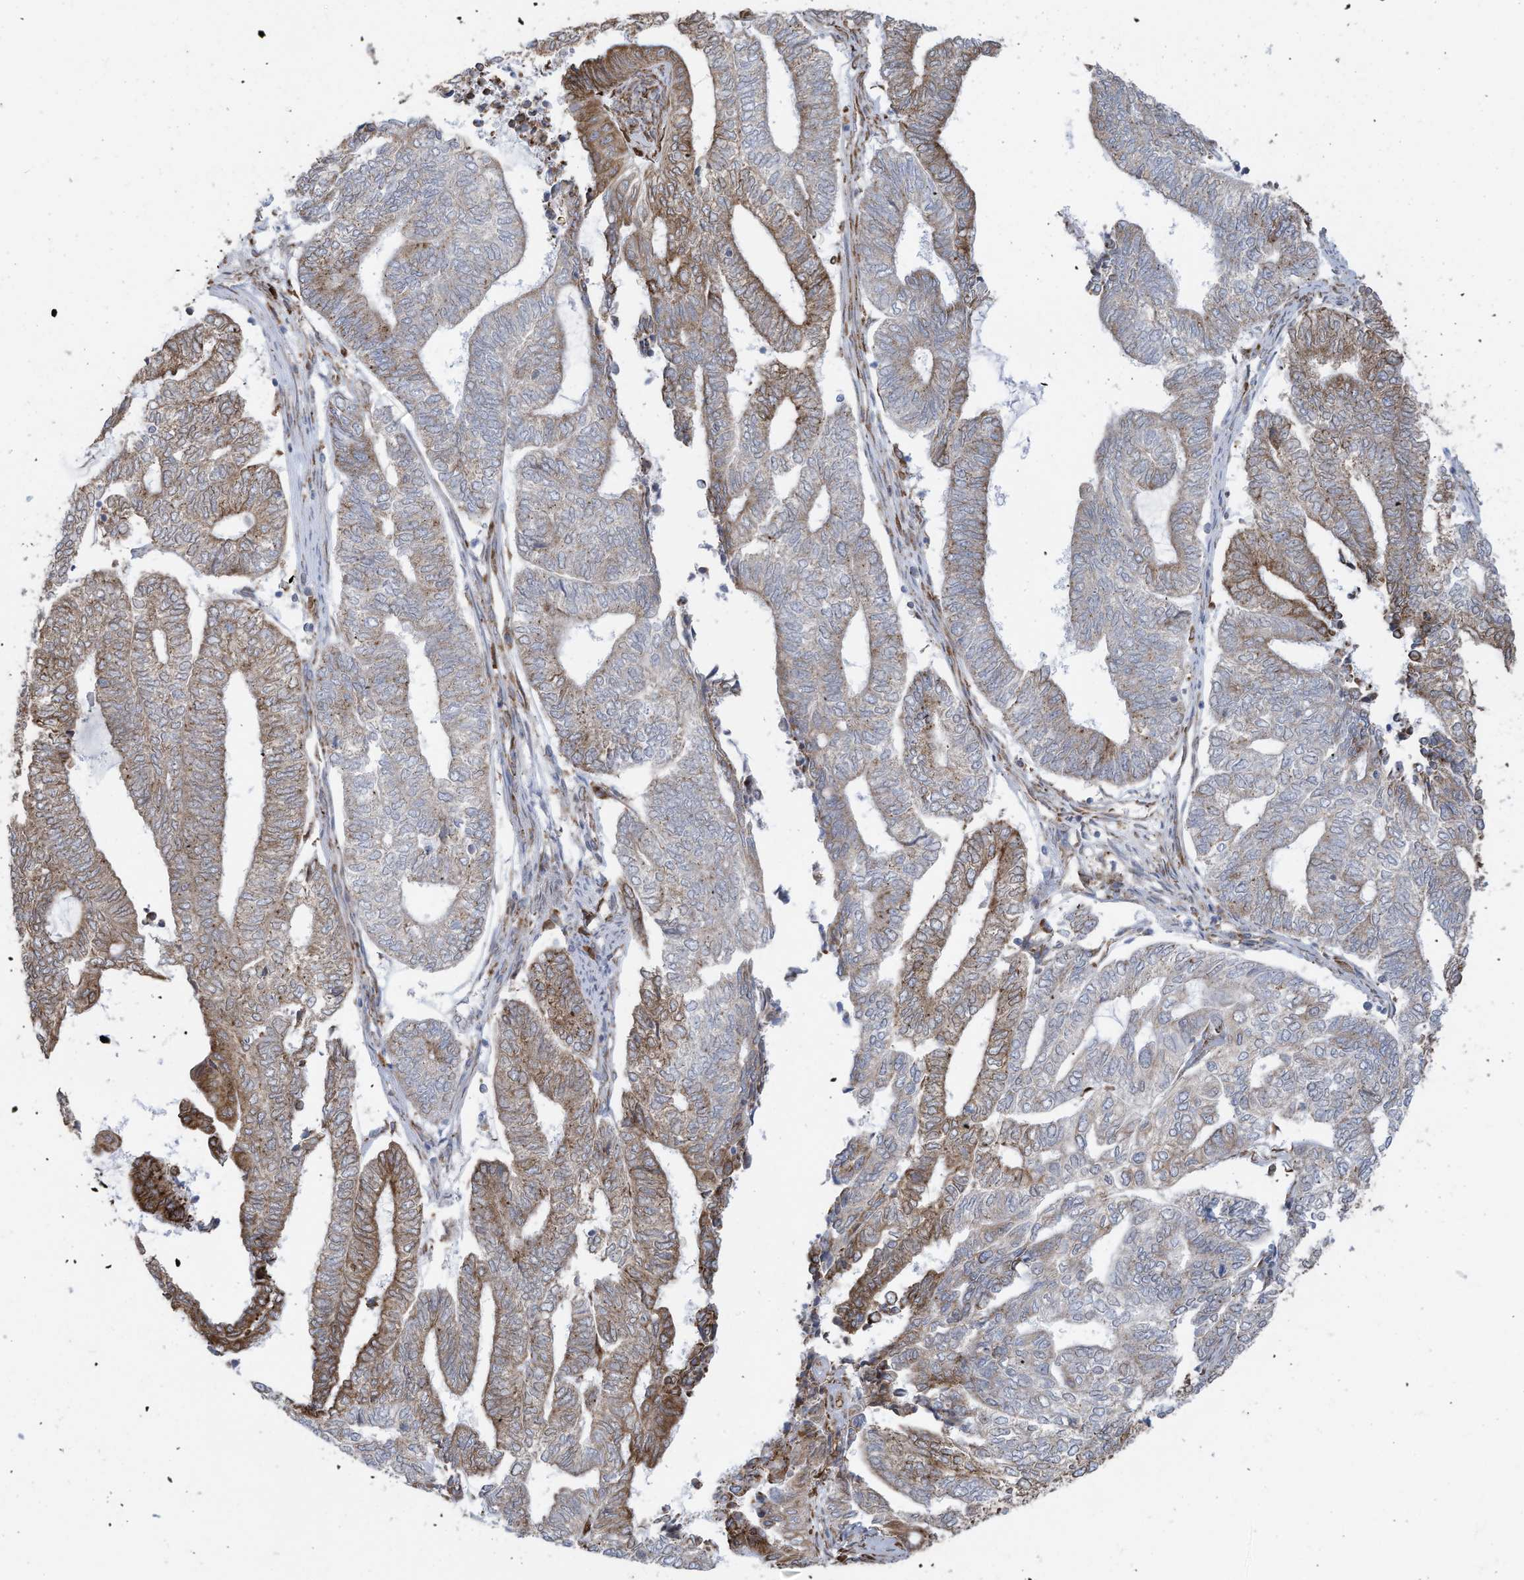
{"staining": {"intensity": "moderate", "quantity": "25%-75%", "location": "cytoplasmic/membranous"}, "tissue": "endometrial cancer", "cell_type": "Tumor cells", "image_type": "cancer", "snomed": [{"axis": "morphology", "description": "Adenocarcinoma, NOS"}, {"axis": "topography", "description": "Uterus"}, {"axis": "topography", "description": "Endometrium"}], "caption": "Immunohistochemical staining of endometrial adenocarcinoma exhibits medium levels of moderate cytoplasmic/membranous protein staining in about 25%-75% of tumor cells. The protein of interest is stained brown, and the nuclei are stained in blue (DAB IHC with brightfield microscopy, high magnification).", "gene": "ZNF354C", "patient": {"sex": "female", "age": 70}}